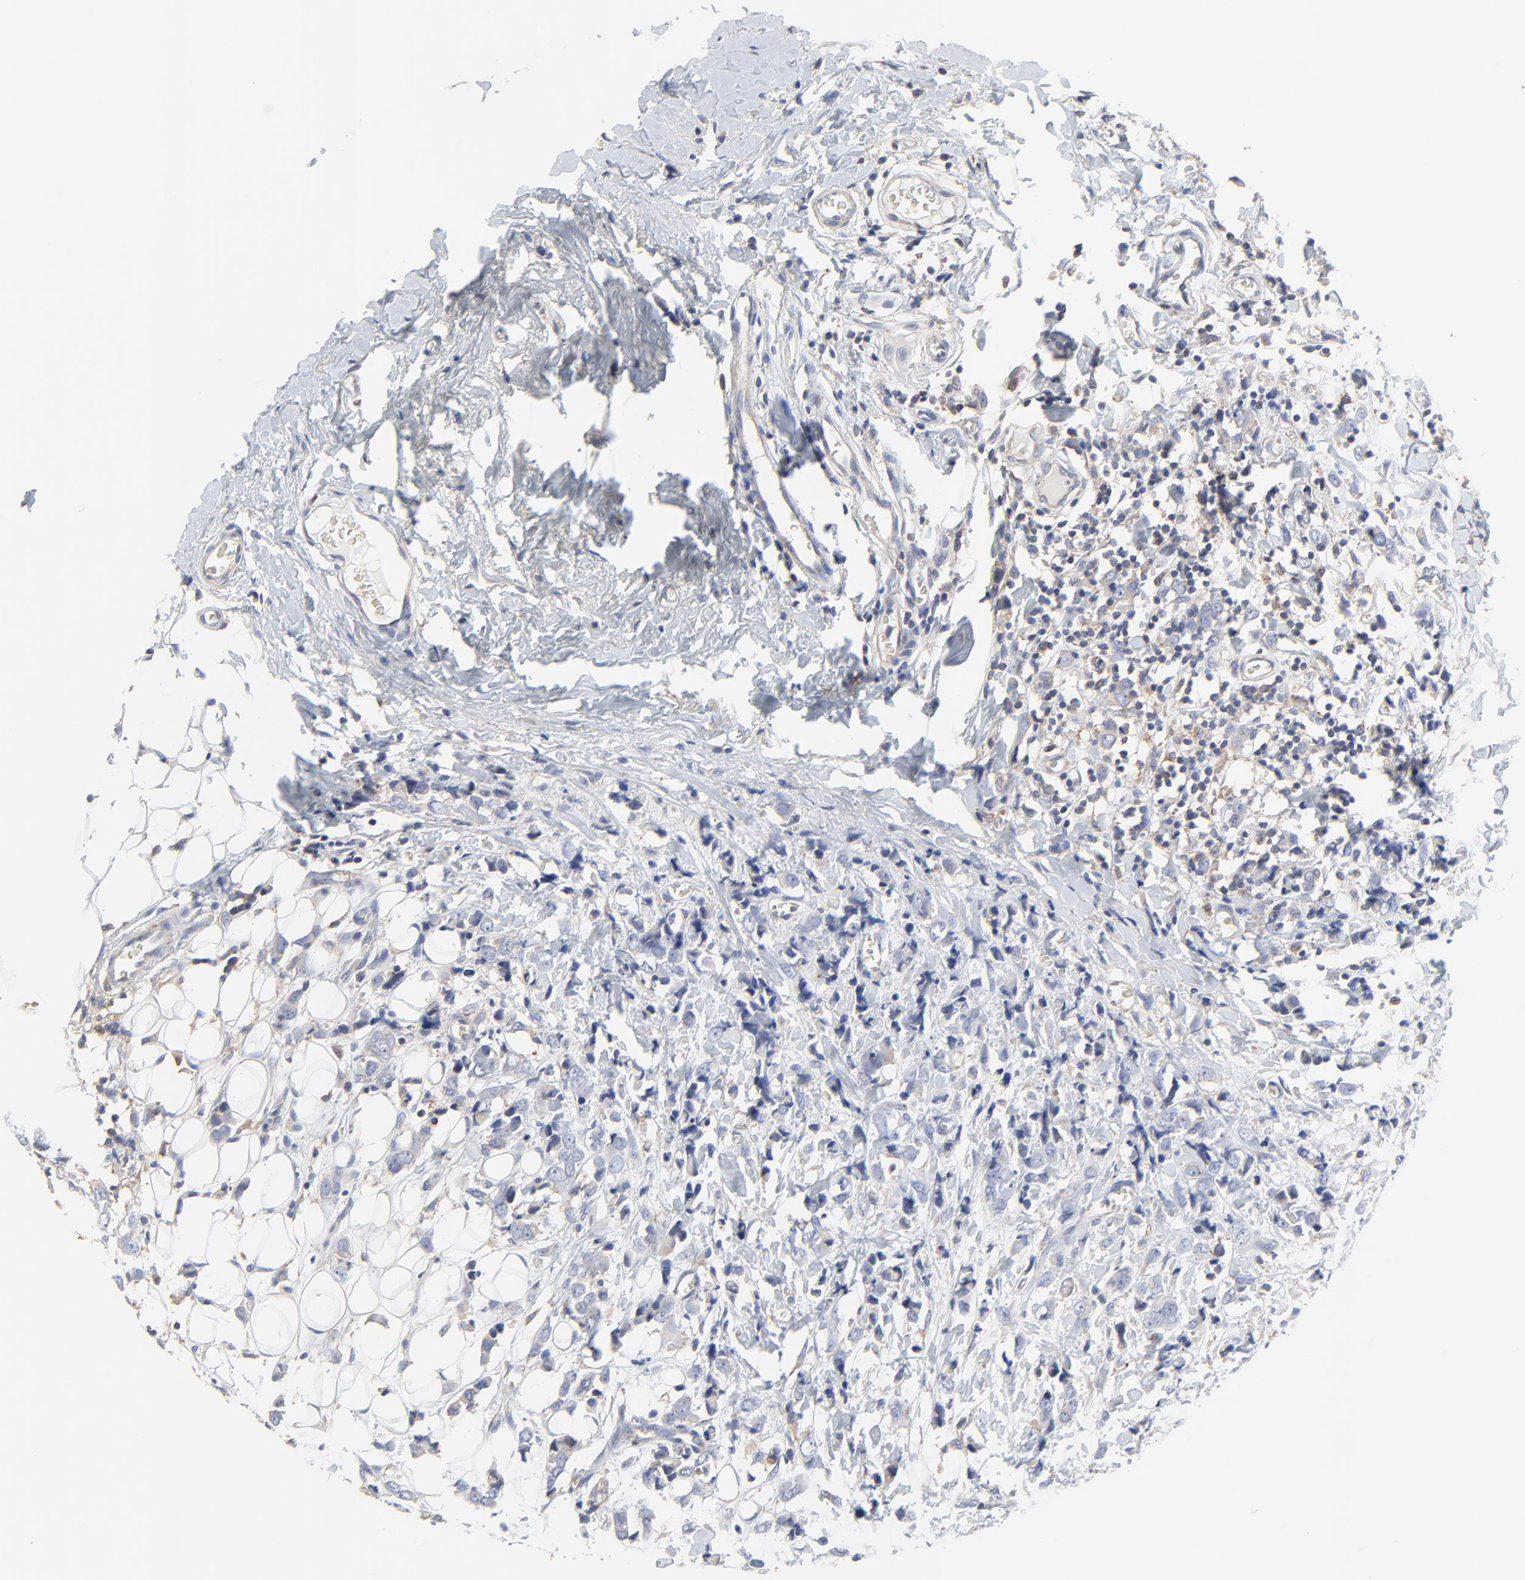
{"staining": {"intensity": "weak", "quantity": "25%-75%", "location": "cytoplasmic/membranous"}, "tissue": "breast cancer", "cell_type": "Tumor cells", "image_type": "cancer", "snomed": [{"axis": "morphology", "description": "Lobular carcinoma"}, {"axis": "topography", "description": "Breast"}], "caption": "Lobular carcinoma (breast) was stained to show a protein in brown. There is low levels of weak cytoplasmic/membranous positivity in about 25%-75% of tumor cells.", "gene": "NXF3", "patient": {"sex": "female", "age": 57}}